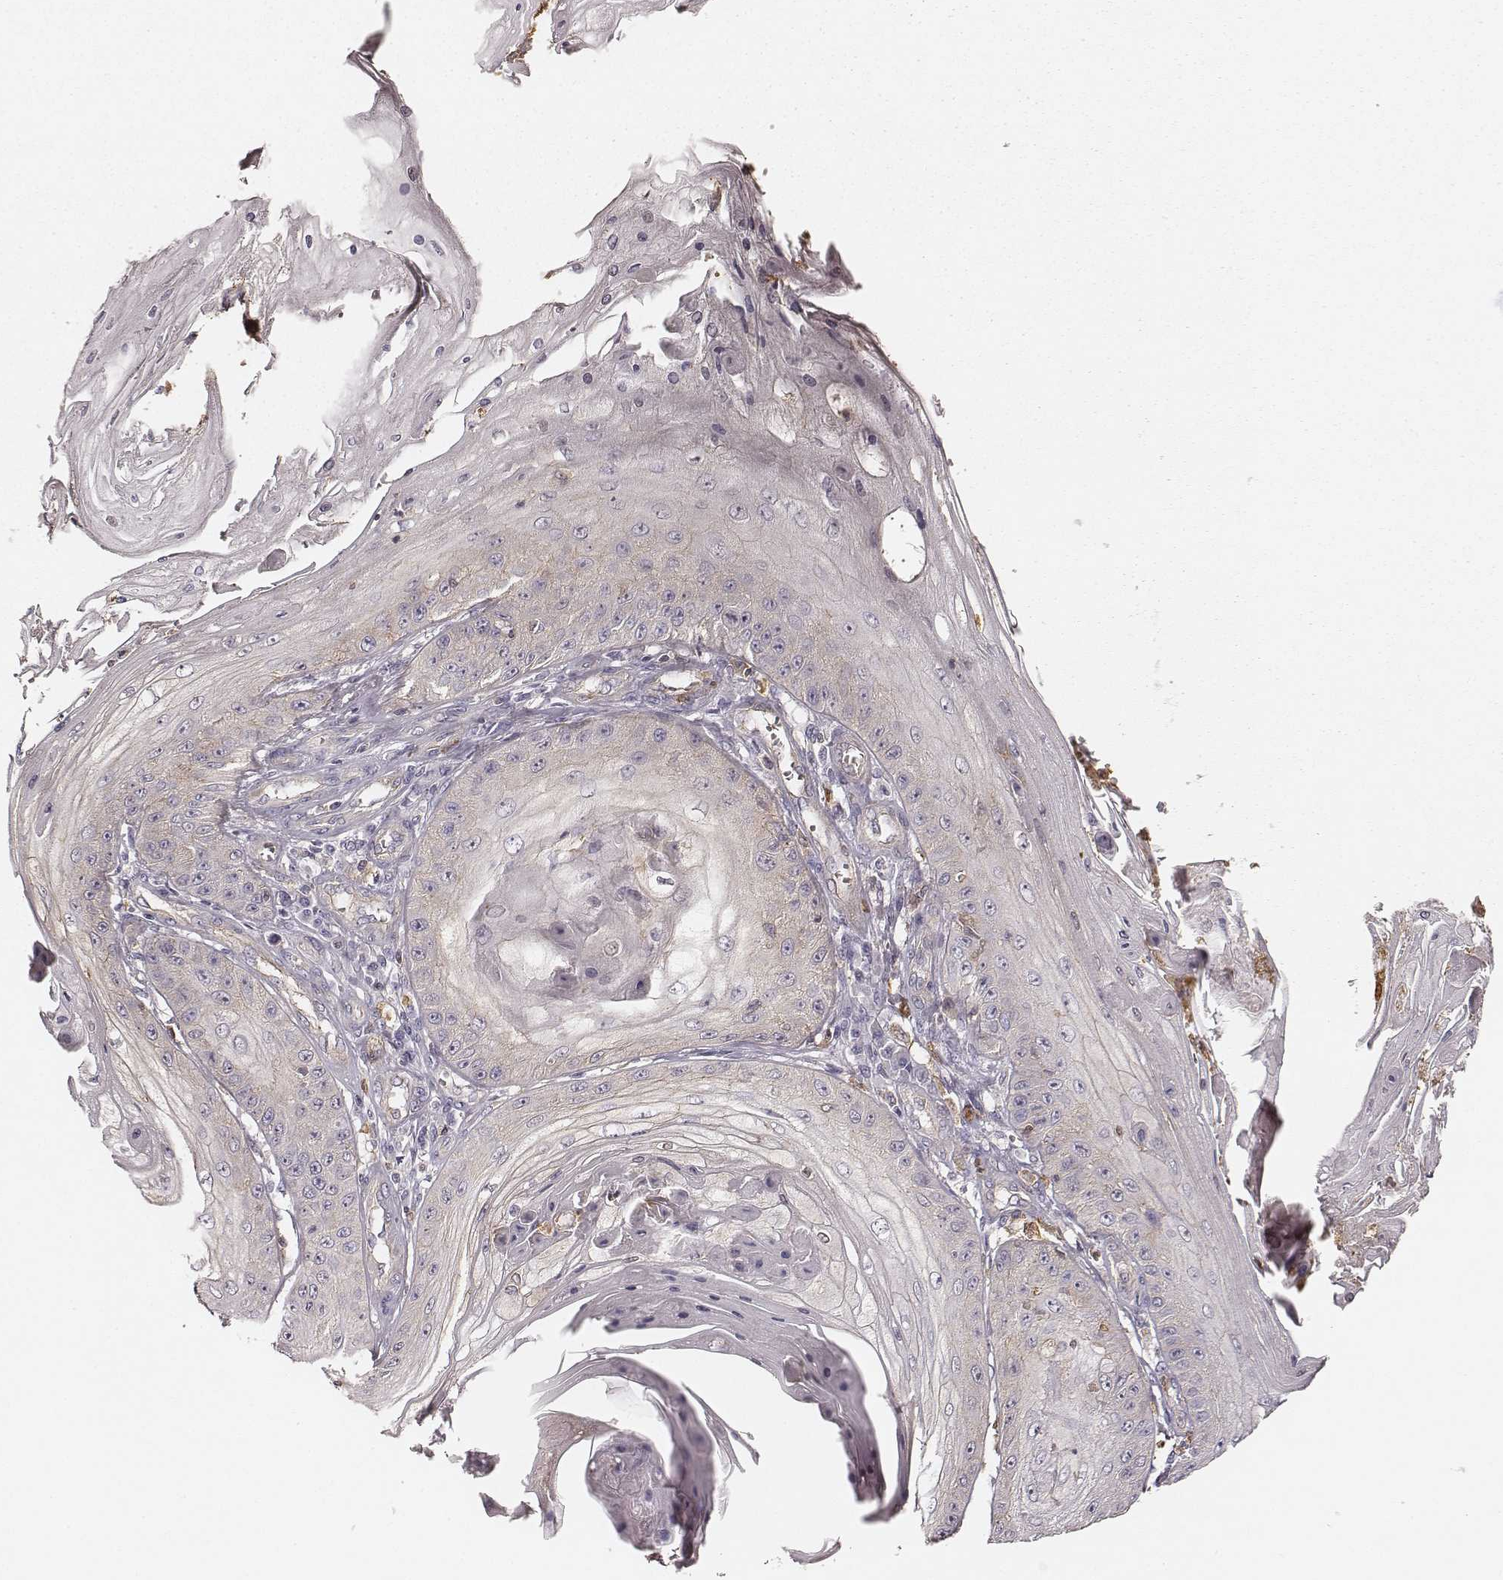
{"staining": {"intensity": "negative", "quantity": "none", "location": "none"}, "tissue": "skin cancer", "cell_type": "Tumor cells", "image_type": "cancer", "snomed": [{"axis": "morphology", "description": "Squamous cell carcinoma, NOS"}, {"axis": "topography", "description": "Skin"}], "caption": "Skin cancer was stained to show a protein in brown. There is no significant positivity in tumor cells.", "gene": "ZYX", "patient": {"sex": "male", "age": 70}}